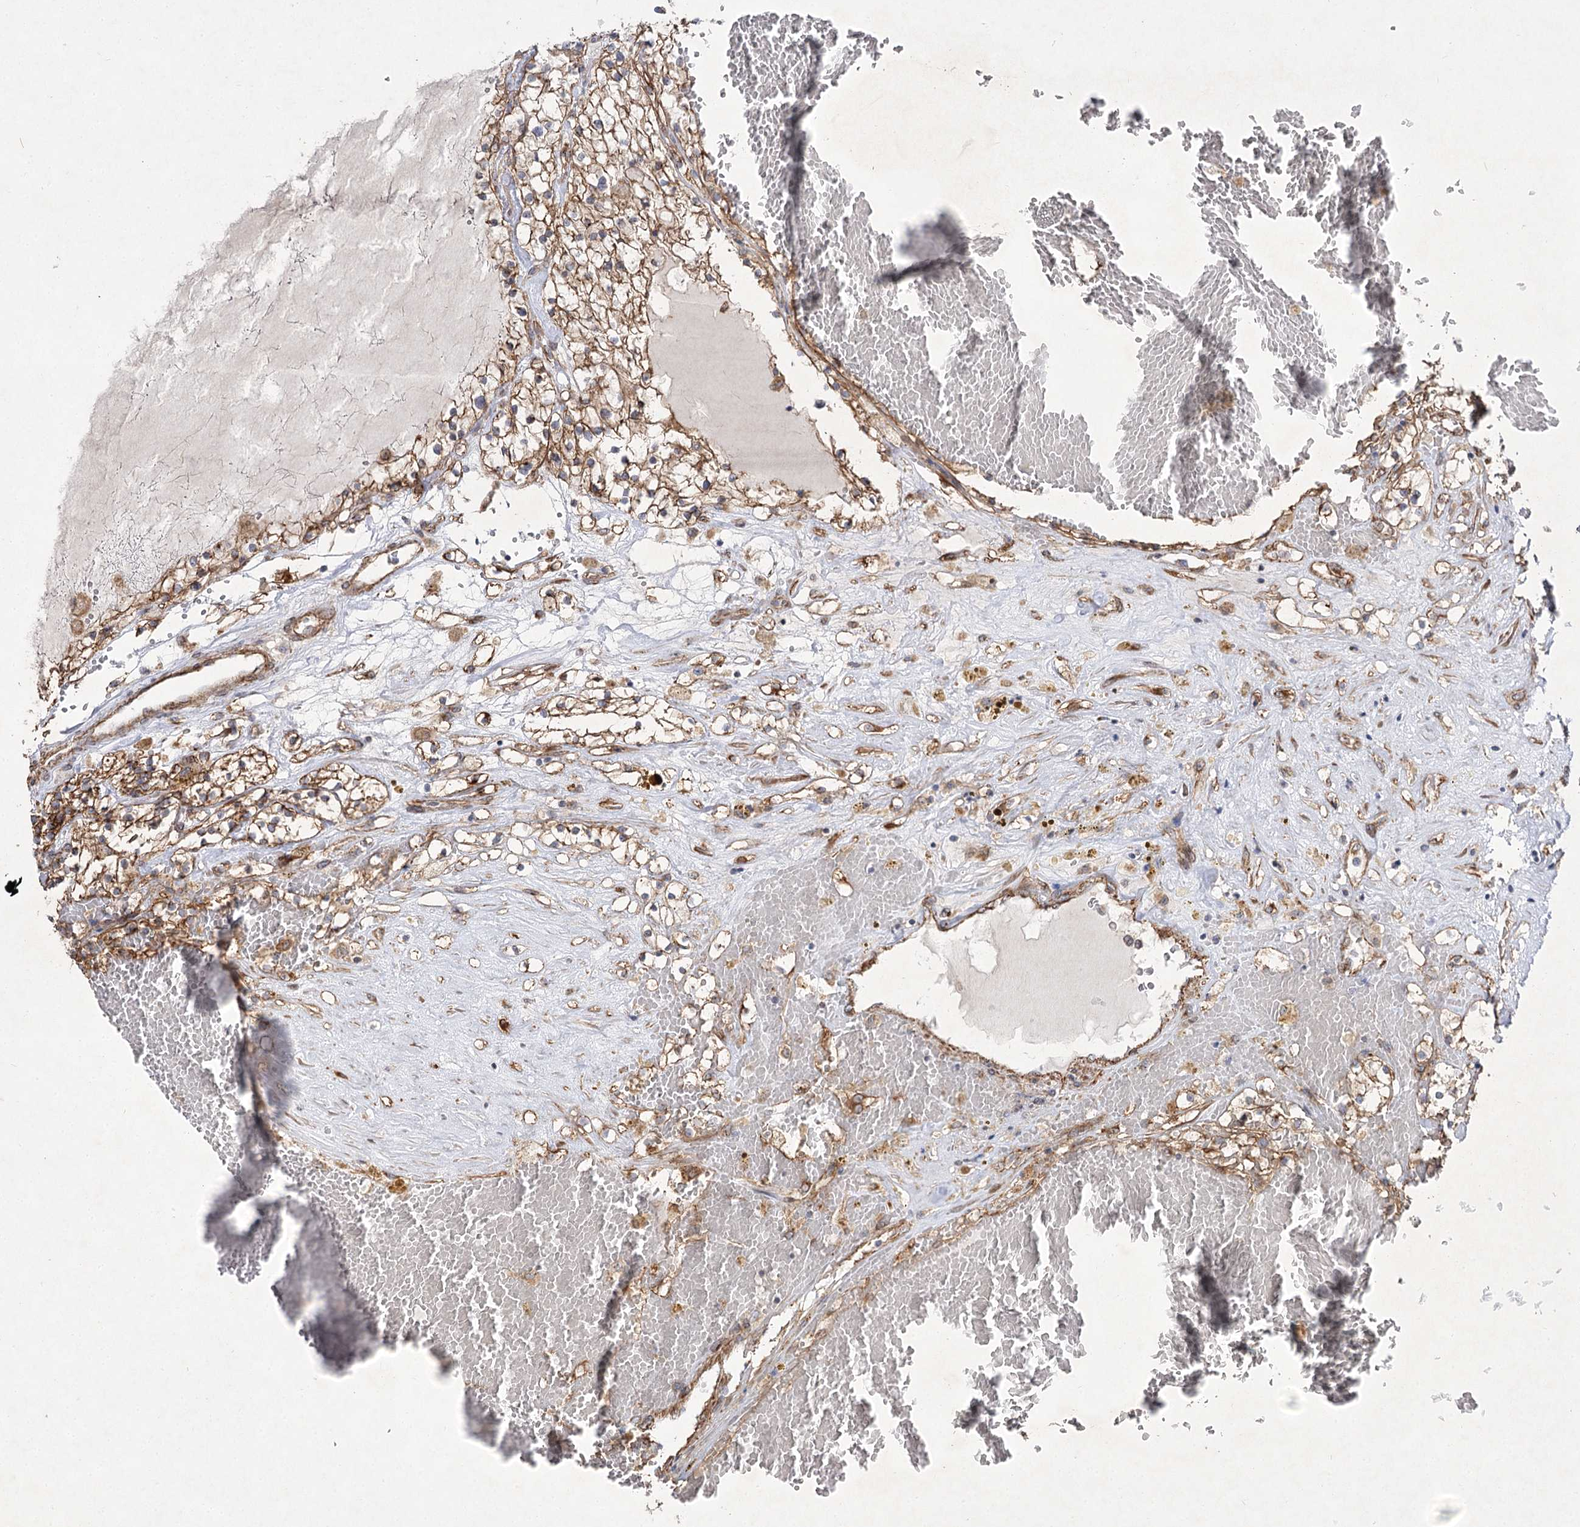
{"staining": {"intensity": "moderate", "quantity": ">75%", "location": "cytoplasmic/membranous"}, "tissue": "renal cancer", "cell_type": "Tumor cells", "image_type": "cancer", "snomed": [{"axis": "morphology", "description": "Normal tissue, NOS"}, {"axis": "morphology", "description": "Adenocarcinoma, NOS"}, {"axis": "topography", "description": "Kidney"}], "caption": "Tumor cells exhibit moderate cytoplasmic/membranous positivity in approximately >75% of cells in renal cancer.", "gene": "SH3BP5L", "patient": {"sex": "male", "age": 68}}